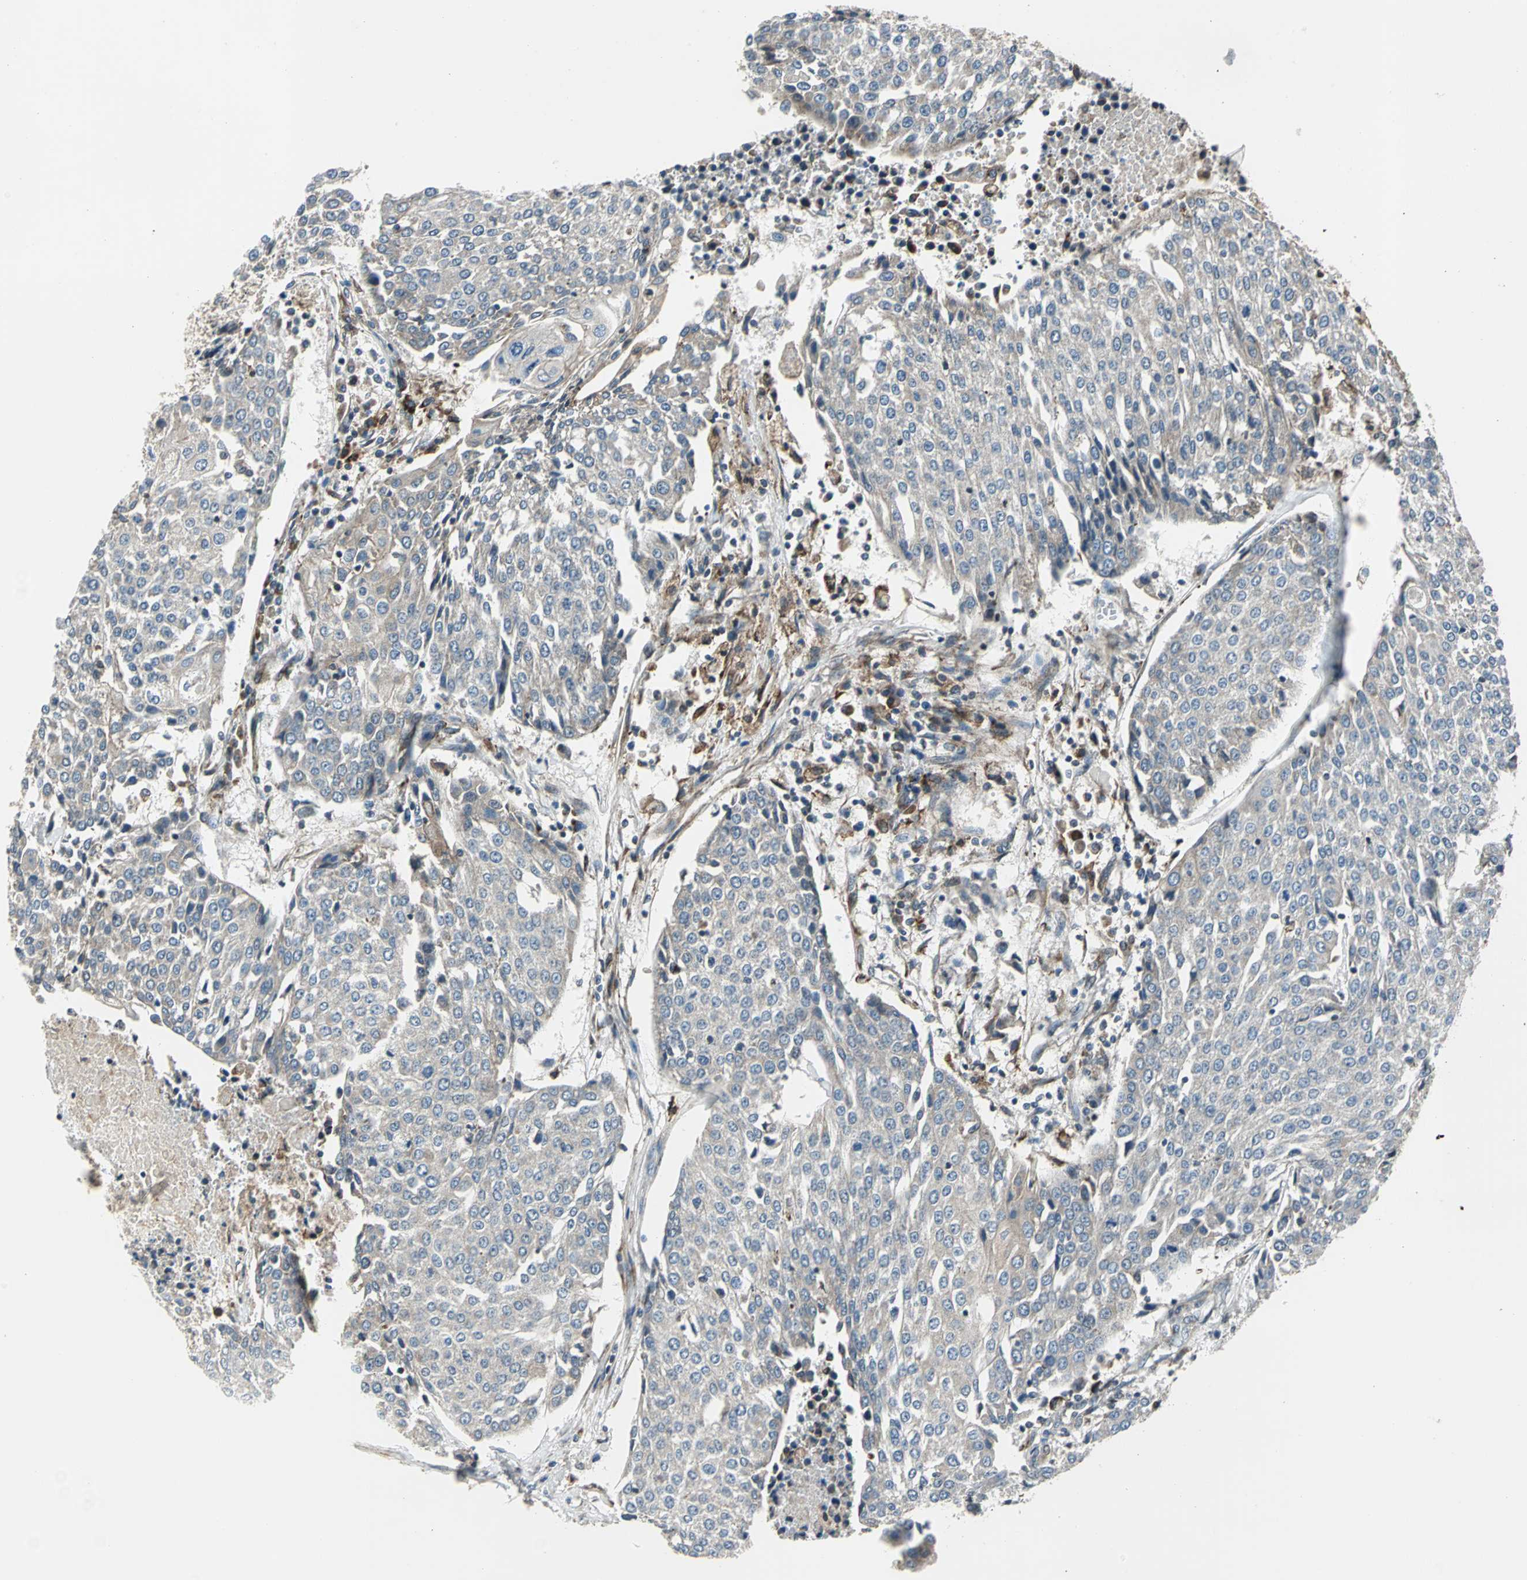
{"staining": {"intensity": "weak", "quantity": "25%-75%", "location": "cytoplasmic/membranous"}, "tissue": "urothelial cancer", "cell_type": "Tumor cells", "image_type": "cancer", "snomed": [{"axis": "morphology", "description": "Urothelial carcinoma, High grade"}, {"axis": "topography", "description": "Urinary bladder"}], "caption": "The image demonstrates immunohistochemical staining of urothelial cancer. There is weak cytoplasmic/membranous staining is seen in approximately 25%-75% of tumor cells.", "gene": "HTATIP2", "patient": {"sex": "female", "age": 85}}